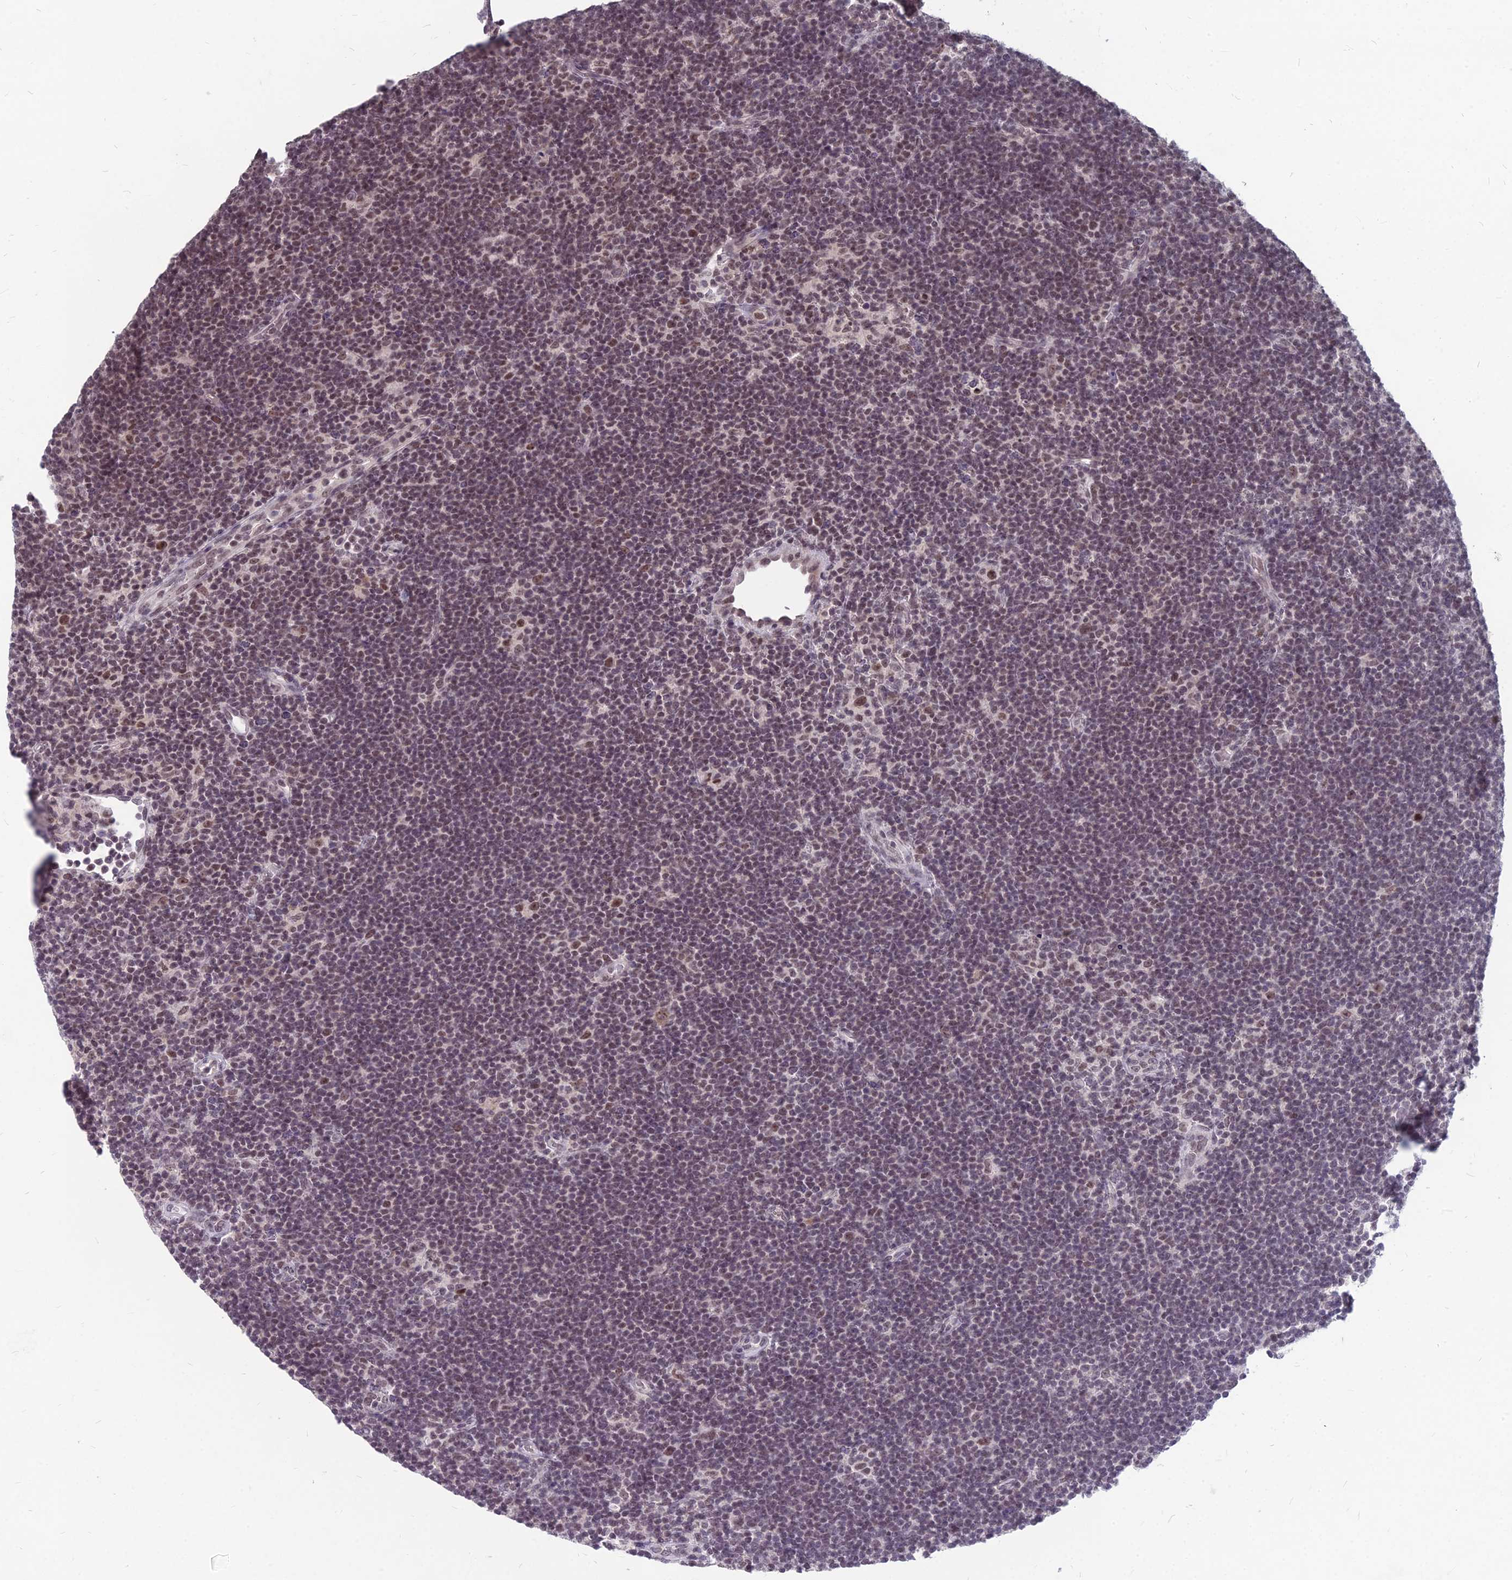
{"staining": {"intensity": "moderate", "quantity": ">75%", "location": "nuclear"}, "tissue": "lymphoma", "cell_type": "Tumor cells", "image_type": "cancer", "snomed": [{"axis": "morphology", "description": "Hodgkin's disease, NOS"}, {"axis": "topography", "description": "Lymph node"}], "caption": "A histopathology image of lymphoma stained for a protein exhibits moderate nuclear brown staining in tumor cells. The protein of interest is stained brown, and the nuclei are stained in blue (DAB IHC with brightfield microscopy, high magnification).", "gene": "KAT7", "patient": {"sex": "female", "age": 57}}